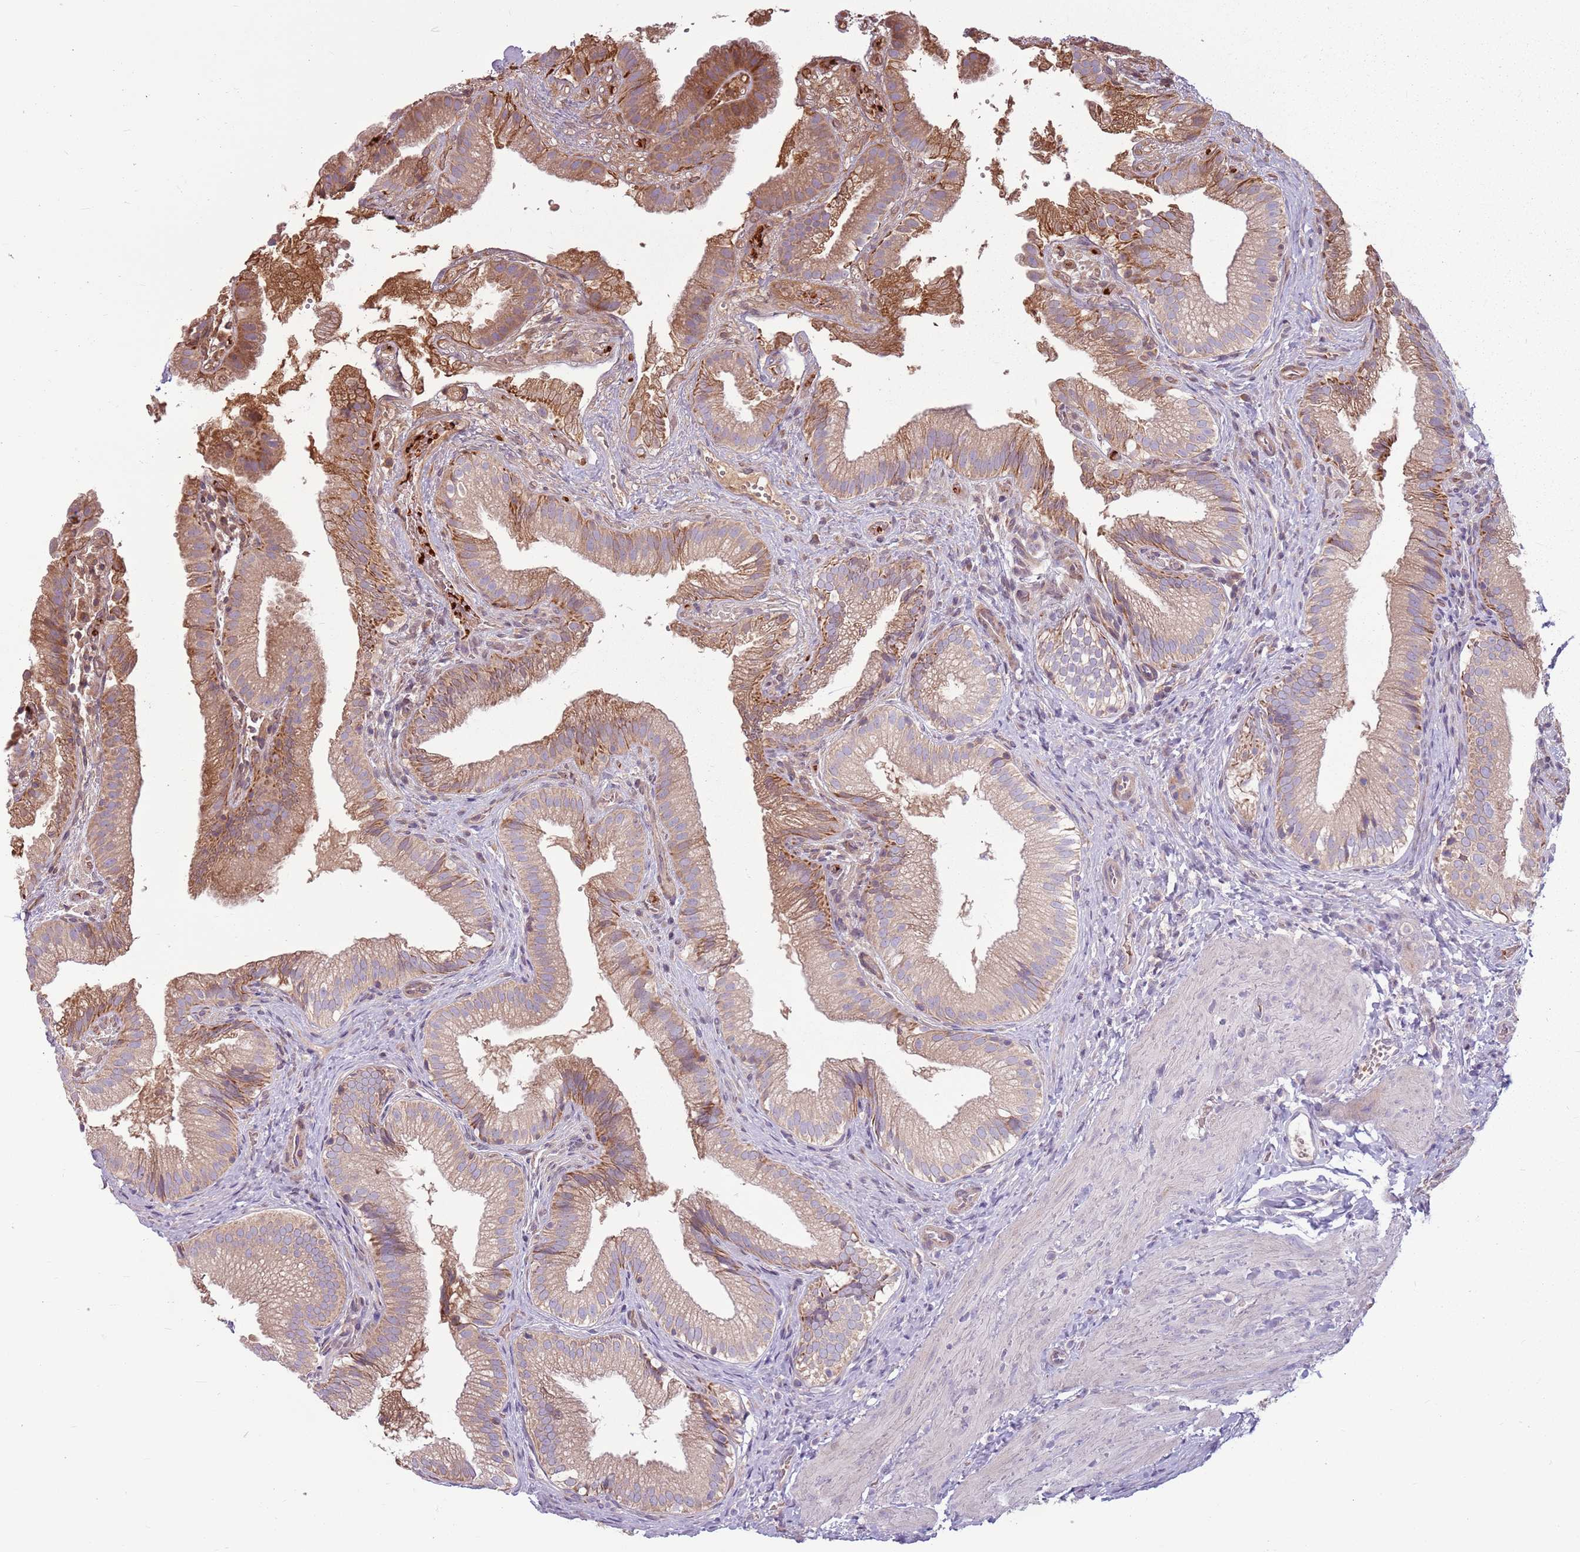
{"staining": {"intensity": "moderate", "quantity": "25%-75%", "location": "cytoplasmic/membranous"}, "tissue": "gallbladder", "cell_type": "Glandular cells", "image_type": "normal", "snomed": [{"axis": "morphology", "description": "Normal tissue, NOS"}, {"axis": "topography", "description": "Gallbladder"}], "caption": "Immunohistochemical staining of benign gallbladder shows 25%-75% levels of moderate cytoplasmic/membranous protein expression in approximately 25%-75% of glandular cells.", "gene": "HSPA14", "patient": {"sex": "female", "age": 30}}